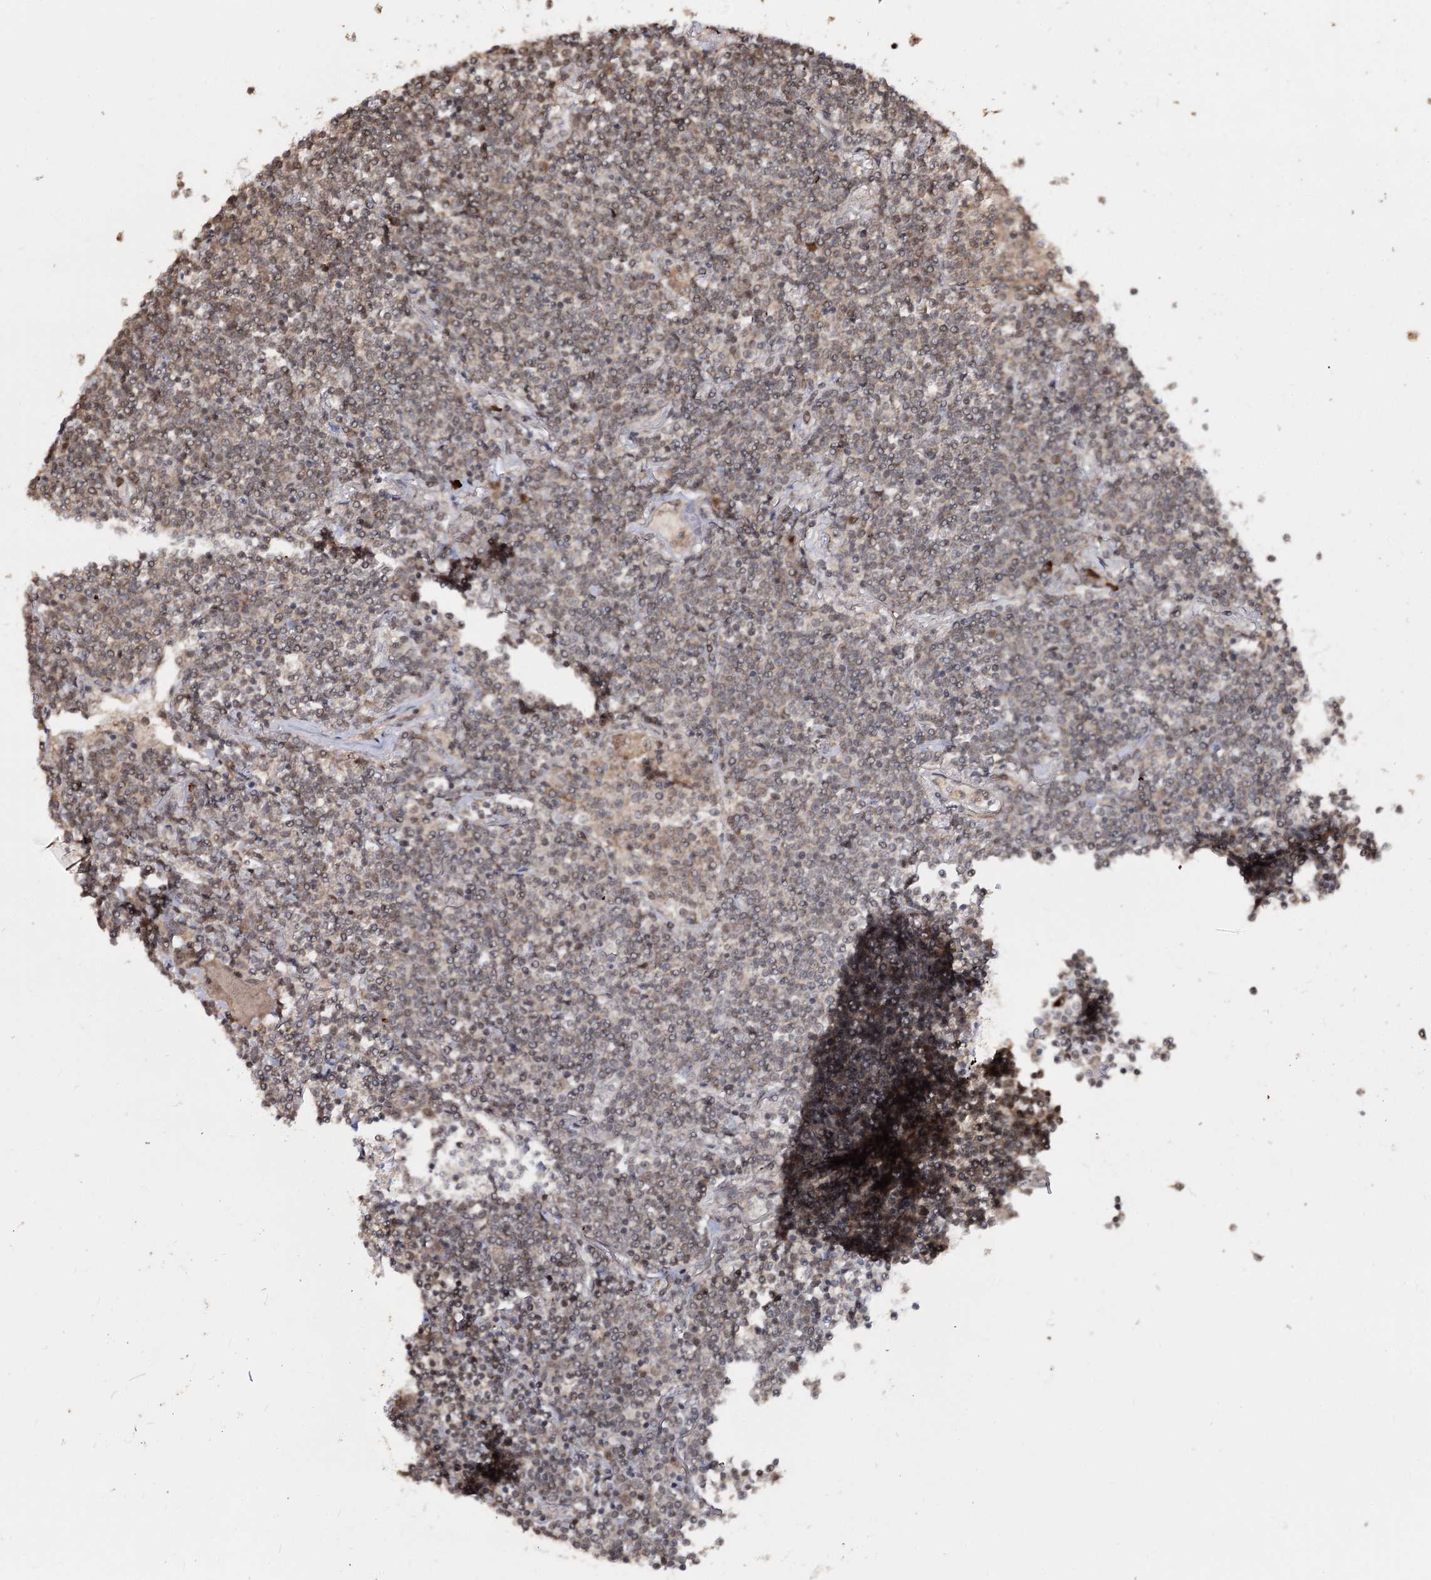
{"staining": {"intensity": "weak", "quantity": "<25%", "location": "cytoplasmic/membranous"}, "tissue": "lymphoma", "cell_type": "Tumor cells", "image_type": "cancer", "snomed": [{"axis": "morphology", "description": "Malignant lymphoma, non-Hodgkin's type, Low grade"}, {"axis": "topography", "description": "Lung"}], "caption": "The micrograph demonstrates no significant positivity in tumor cells of lymphoma.", "gene": "FAM53B", "patient": {"sex": "female", "age": 71}}